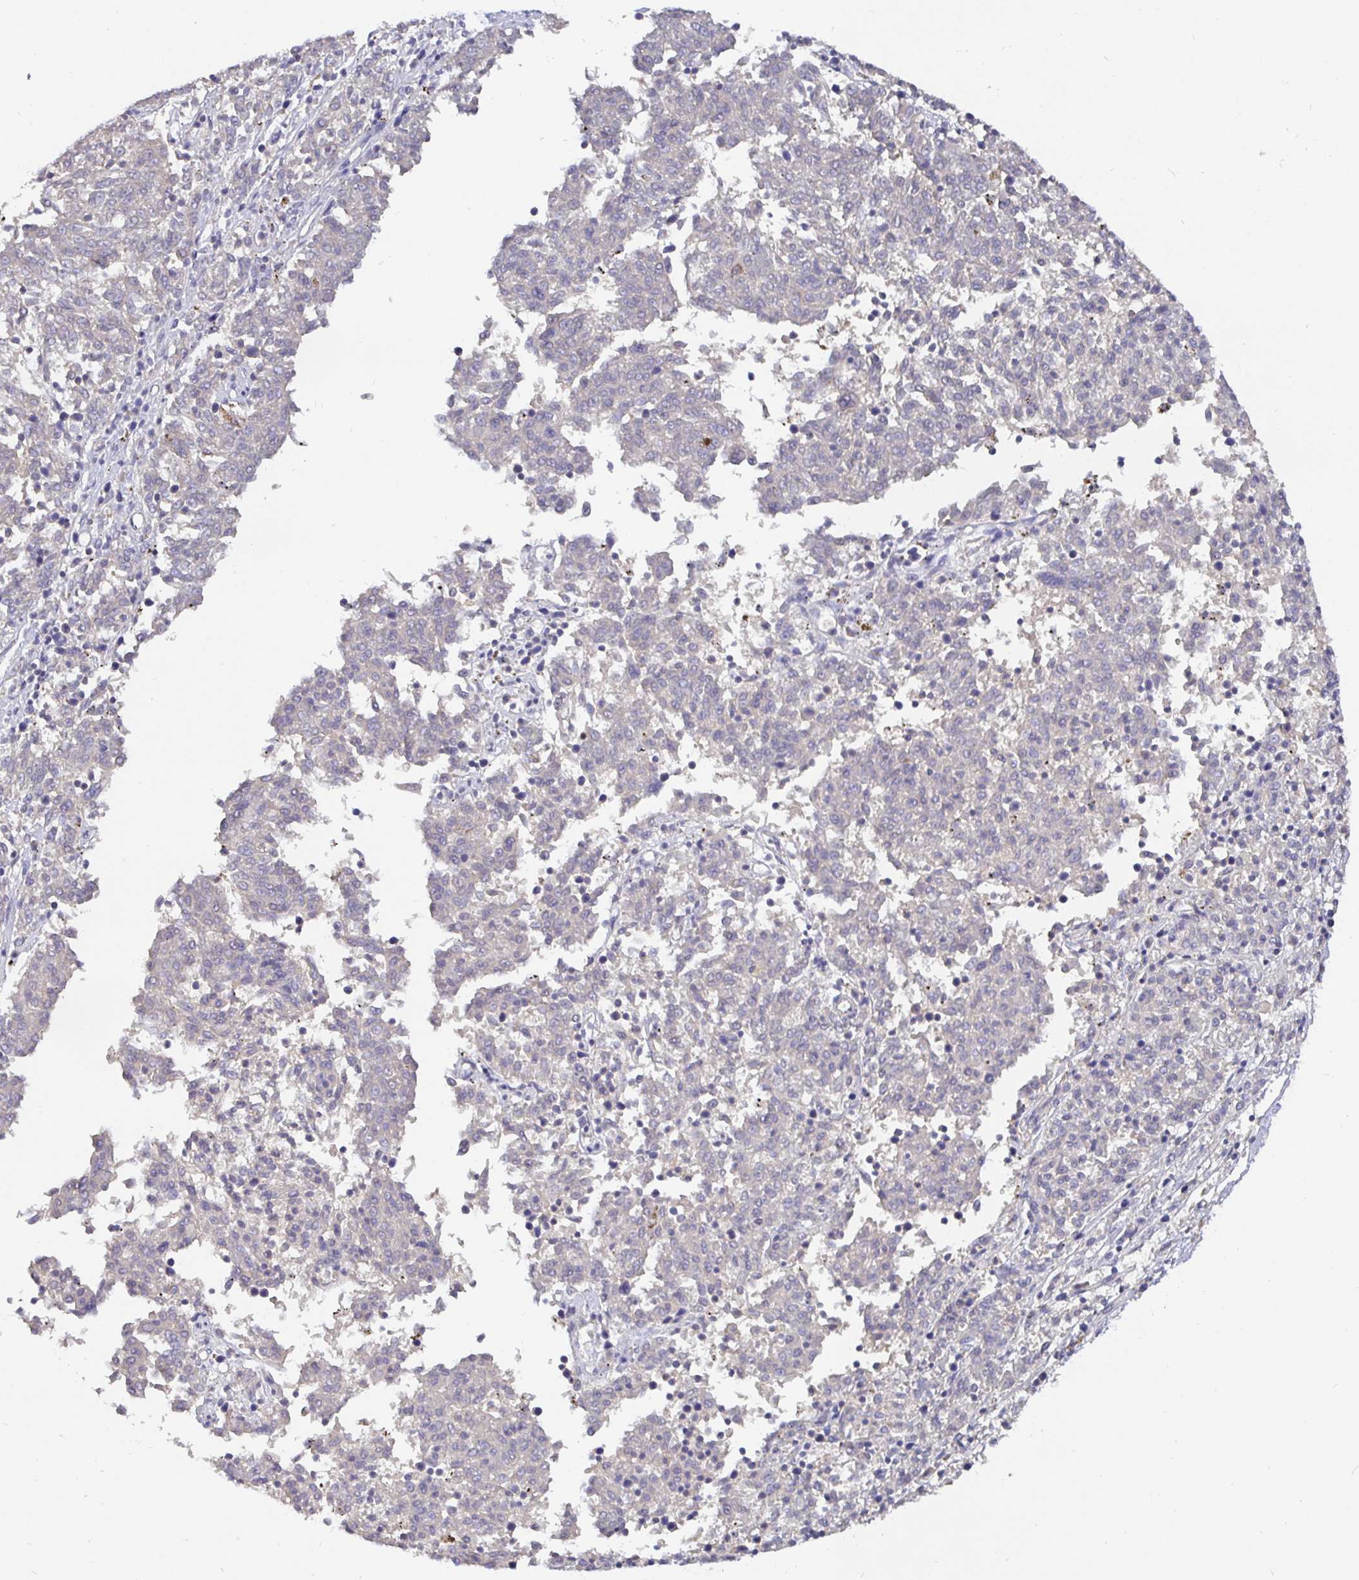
{"staining": {"intensity": "negative", "quantity": "none", "location": "none"}, "tissue": "melanoma", "cell_type": "Tumor cells", "image_type": "cancer", "snomed": [{"axis": "morphology", "description": "Malignant melanoma, NOS"}, {"axis": "topography", "description": "Skin"}], "caption": "Tumor cells show no significant expression in melanoma.", "gene": "KIF21A", "patient": {"sex": "female", "age": 72}}